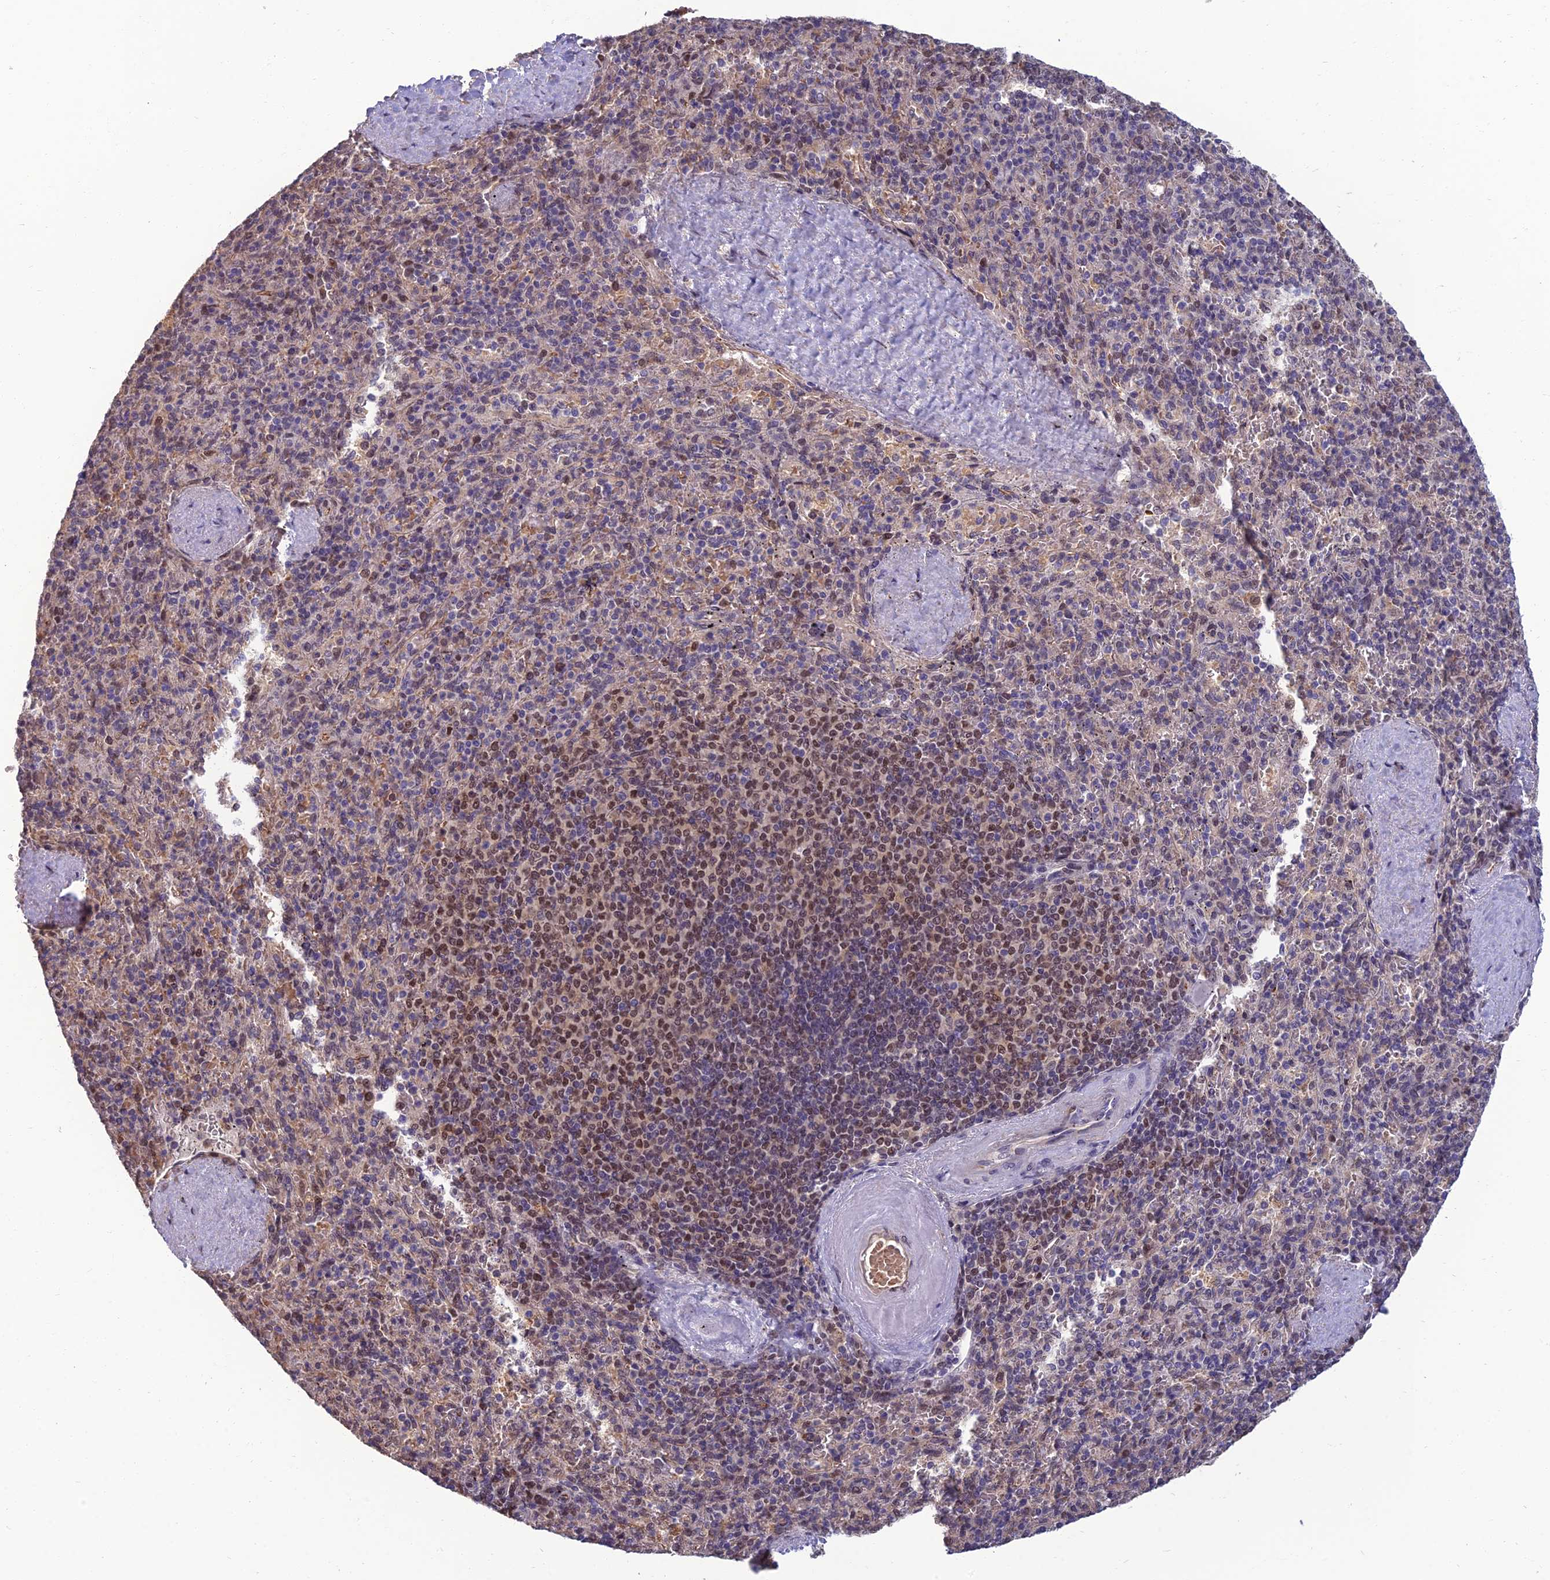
{"staining": {"intensity": "moderate", "quantity": "<25%", "location": "nuclear"}, "tissue": "spleen", "cell_type": "Cells in red pulp", "image_type": "normal", "snomed": [{"axis": "morphology", "description": "Normal tissue, NOS"}, {"axis": "topography", "description": "Spleen"}], "caption": "Immunohistochemistry photomicrograph of benign spleen: spleen stained using IHC exhibits low levels of moderate protein expression localized specifically in the nuclear of cells in red pulp, appearing as a nuclear brown color.", "gene": "NR4A3", "patient": {"sex": "male", "age": 82}}